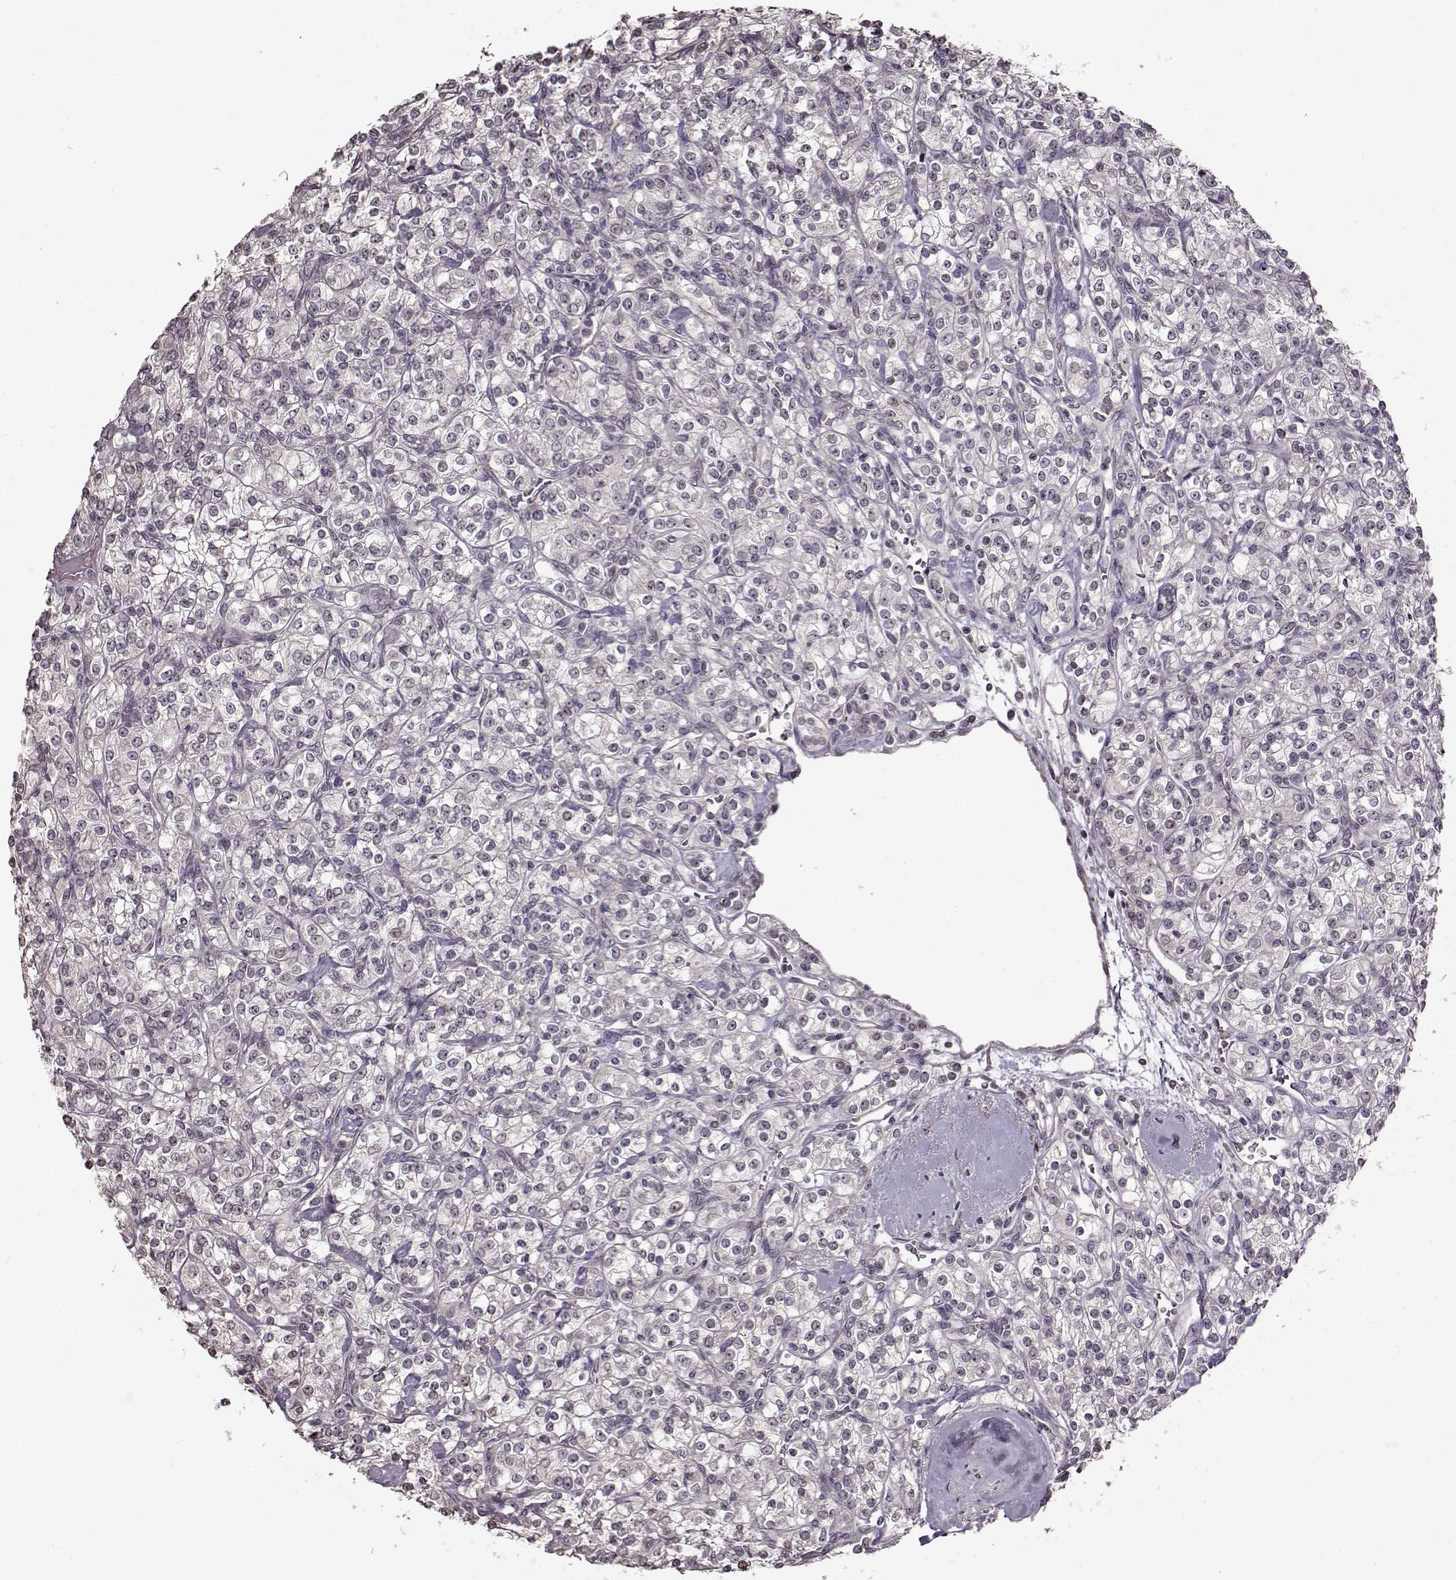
{"staining": {"intensity": "negative", "quantity": "none", "location": "none"}, "tissue": "renal cancer", "cell_type": "Tumor cells", "image_type": "cancer", "snomed": [{"axis": "morphology", "description": "Adenocarcinoma, NOS"}, {"axis": "topography", "description": "Kidney"}], "caption": "A micrograph of human renal cancer (adenocarcinoma) is negative for staining in tumor cells.", "gene": "FSHB", "patient": {"sex": "male", "age": 77}}